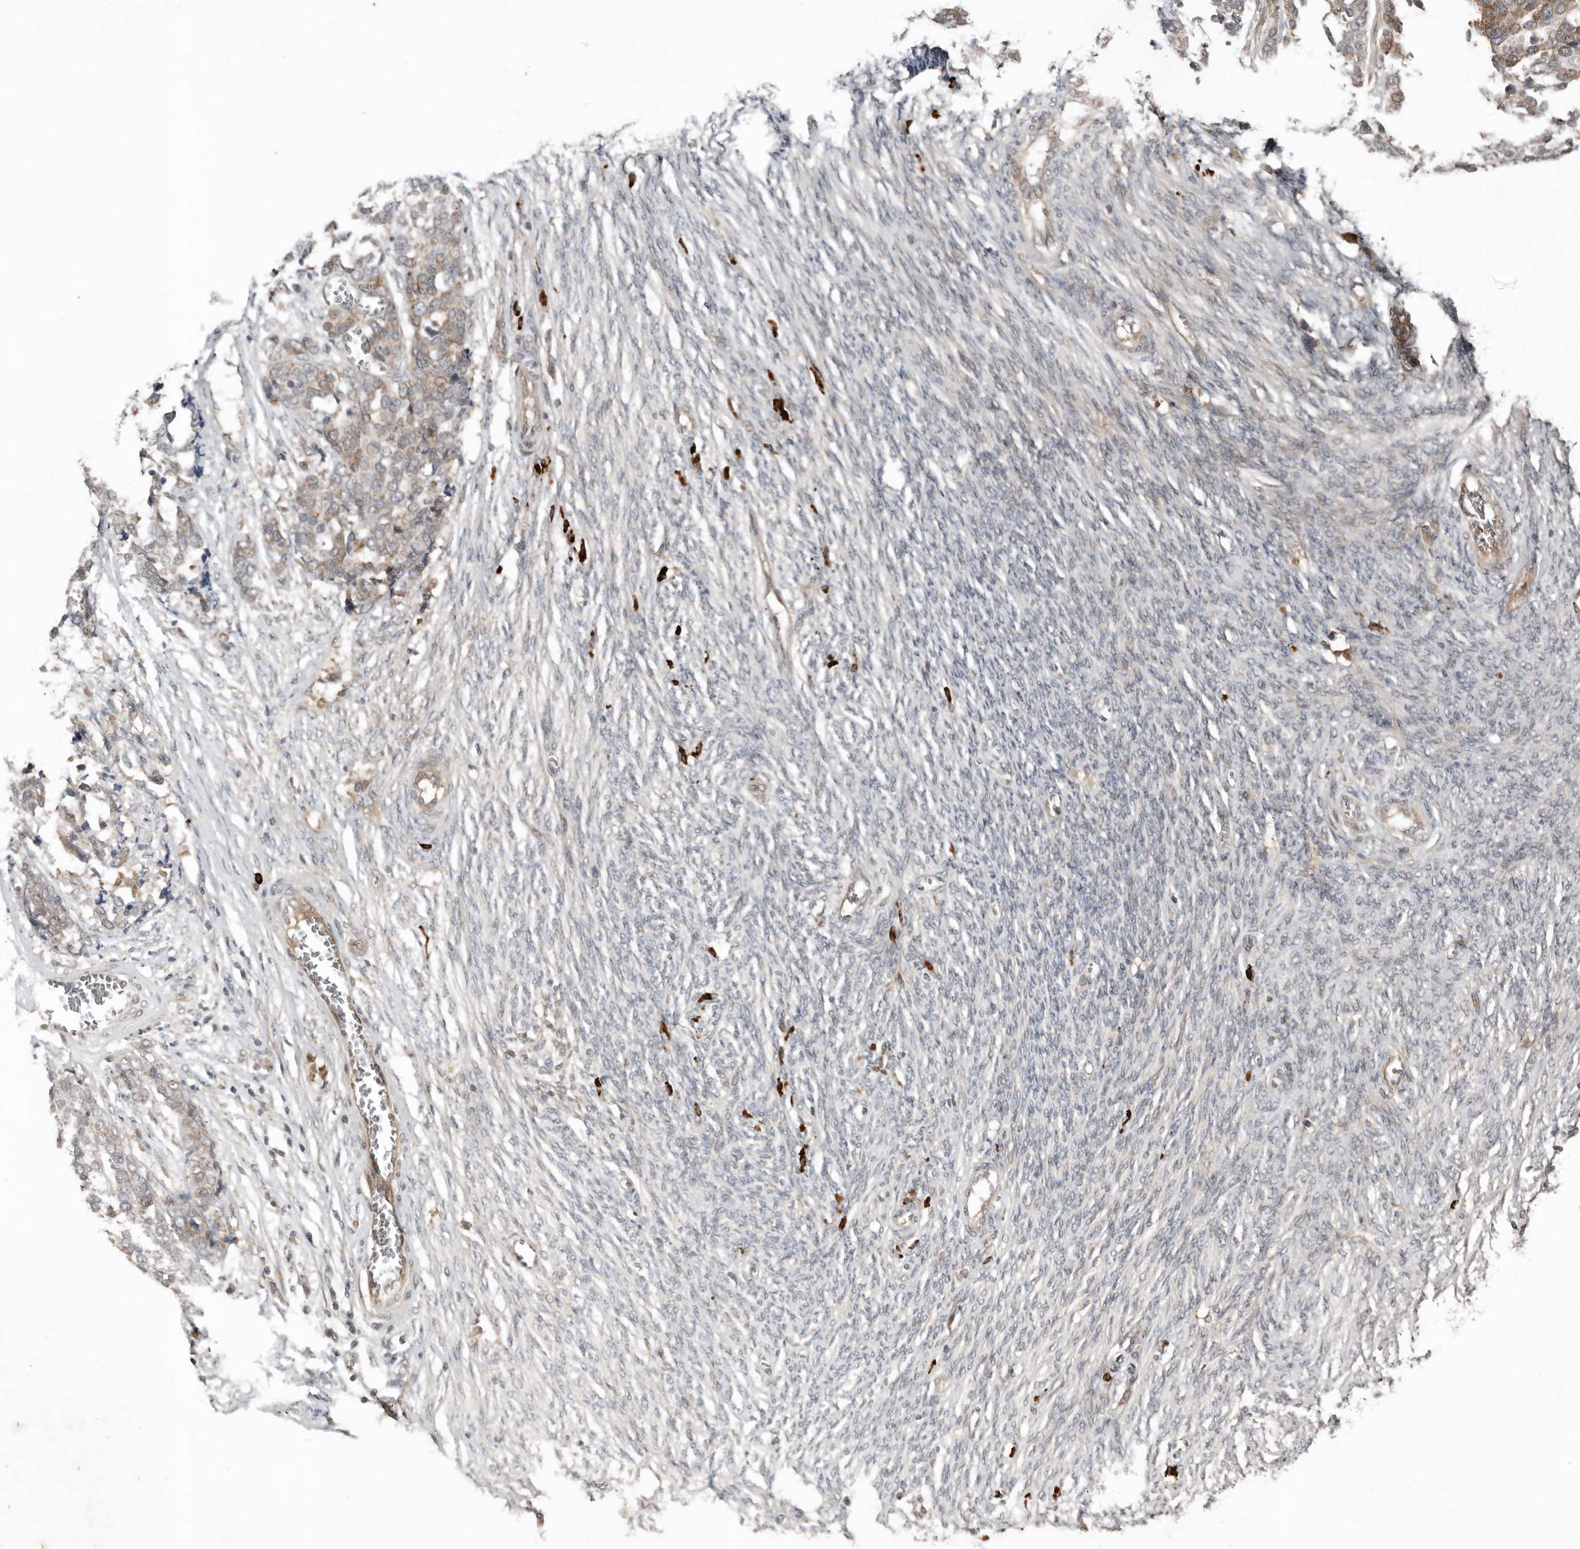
{"staining": {"intensity": "moderate", "quantity": "25%-75%", "location": "cytoplasmic/membranous"}, "tissue": "ovarian cancer", "cell_type": "Tumor cells", "image_type": "cancer", "snomed": [{"axis": "morphology", "description": "Cystadenocarcinoma, serous, NOS"}, {"axis": "topography", "description": "Ovary"}], "caption": "Ovarian cancer stained for a protein shows moderate cytoplasmic/membranous positivity in tumor cells. The protein of interest is stained brown, and the nuclei are stained in blue (DAB IHC with brightfield microscopy, high magnification).", "gene": "TEAD3", "patient": {"sex": "female", "age": 44}}